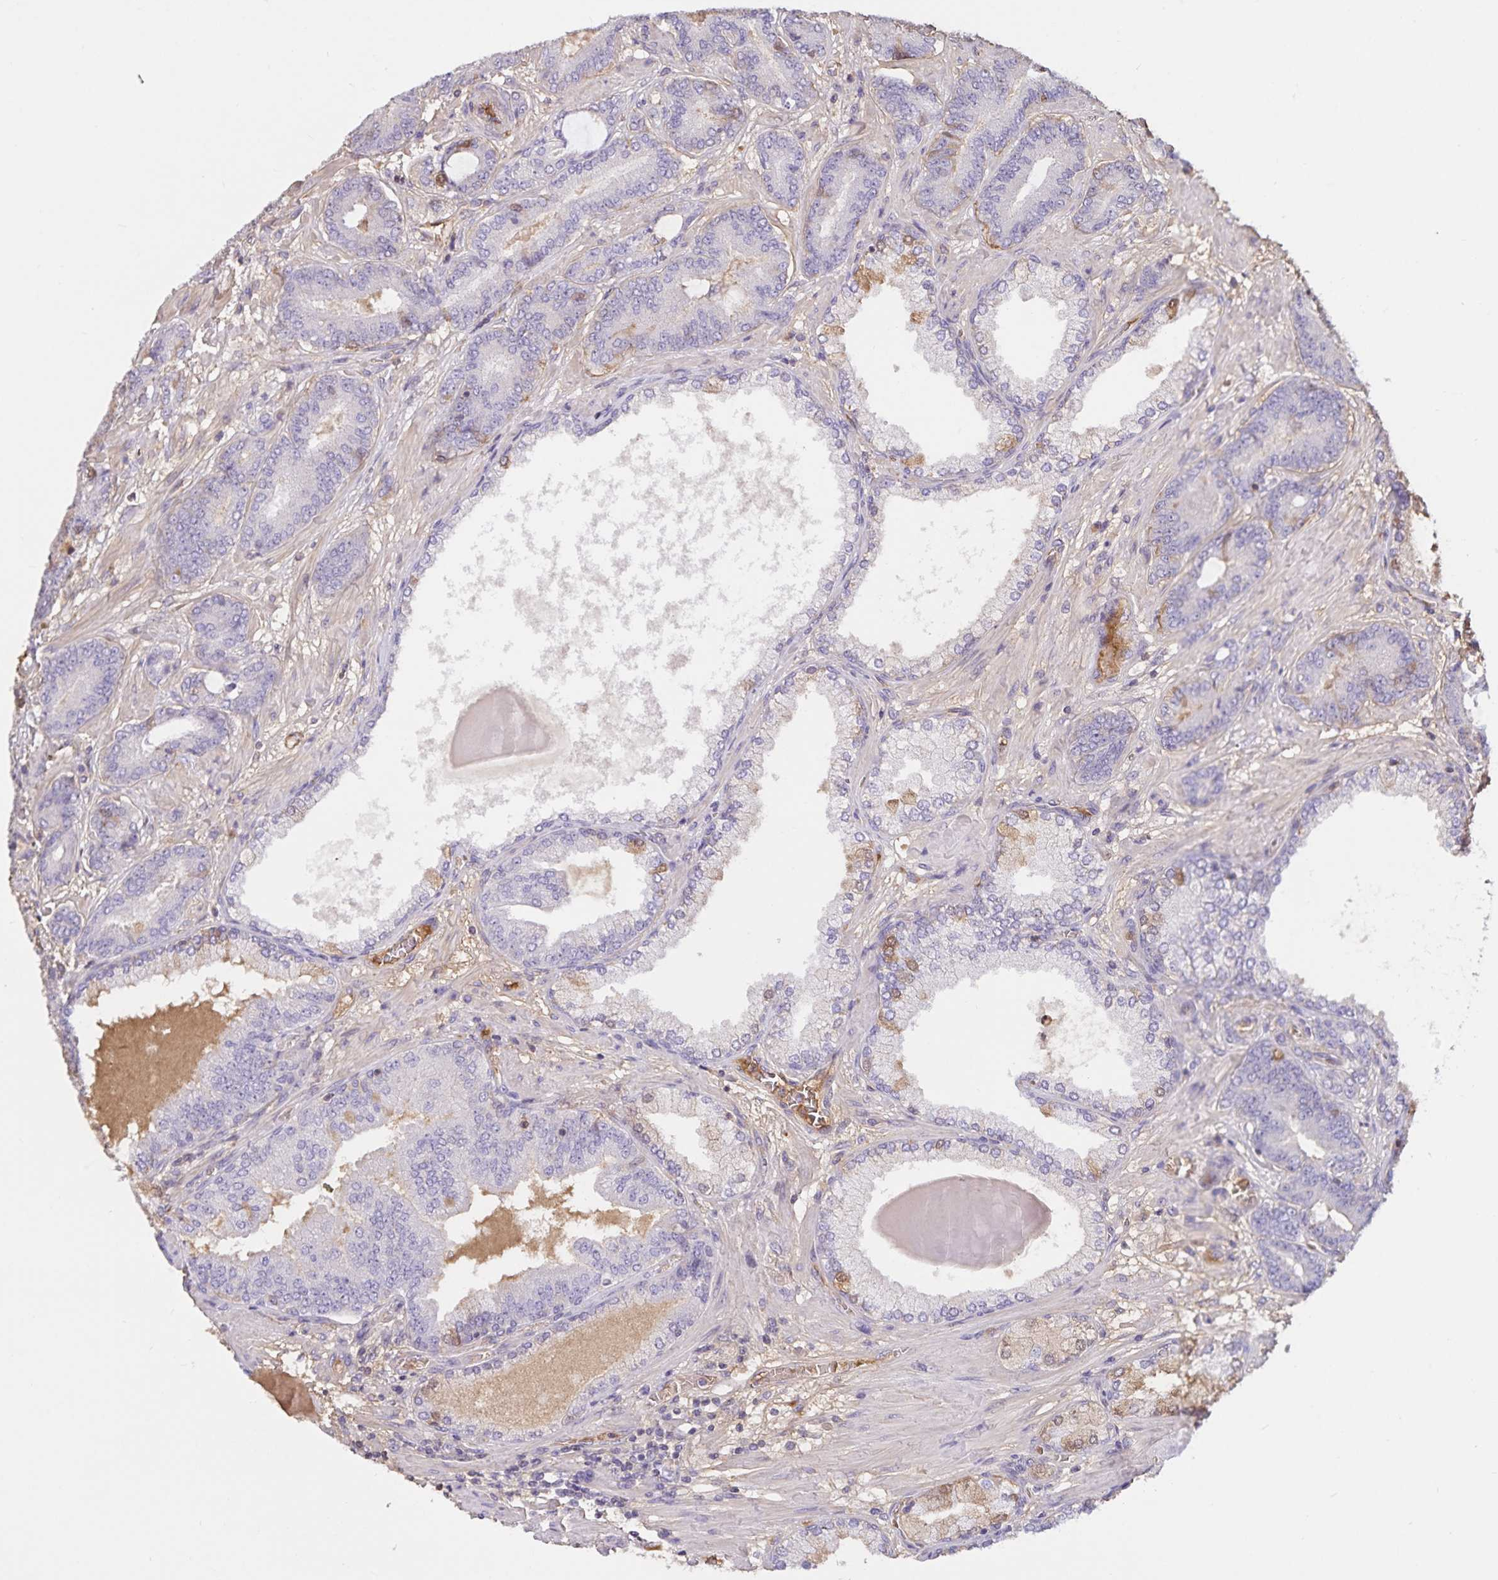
{"staining": {"intensity": "negative", "quantity": "none", "location": "none"}, "tissue": "prostate cancer", "cell_type": "Tumor cells", "image_type": "cancer", "snomed": [{"axis": "morphology", "description": "Adenocarcinoma, High grade"}, {"axis": "topography", "description": "Prostate"}], "caption": "Protein analysis of adenocarcinoma (high-grade) (prostate) demonstrates no significant expression in tumor cells.", "gene": "FGG", "patient": {"sex": "male", "age": 62}}